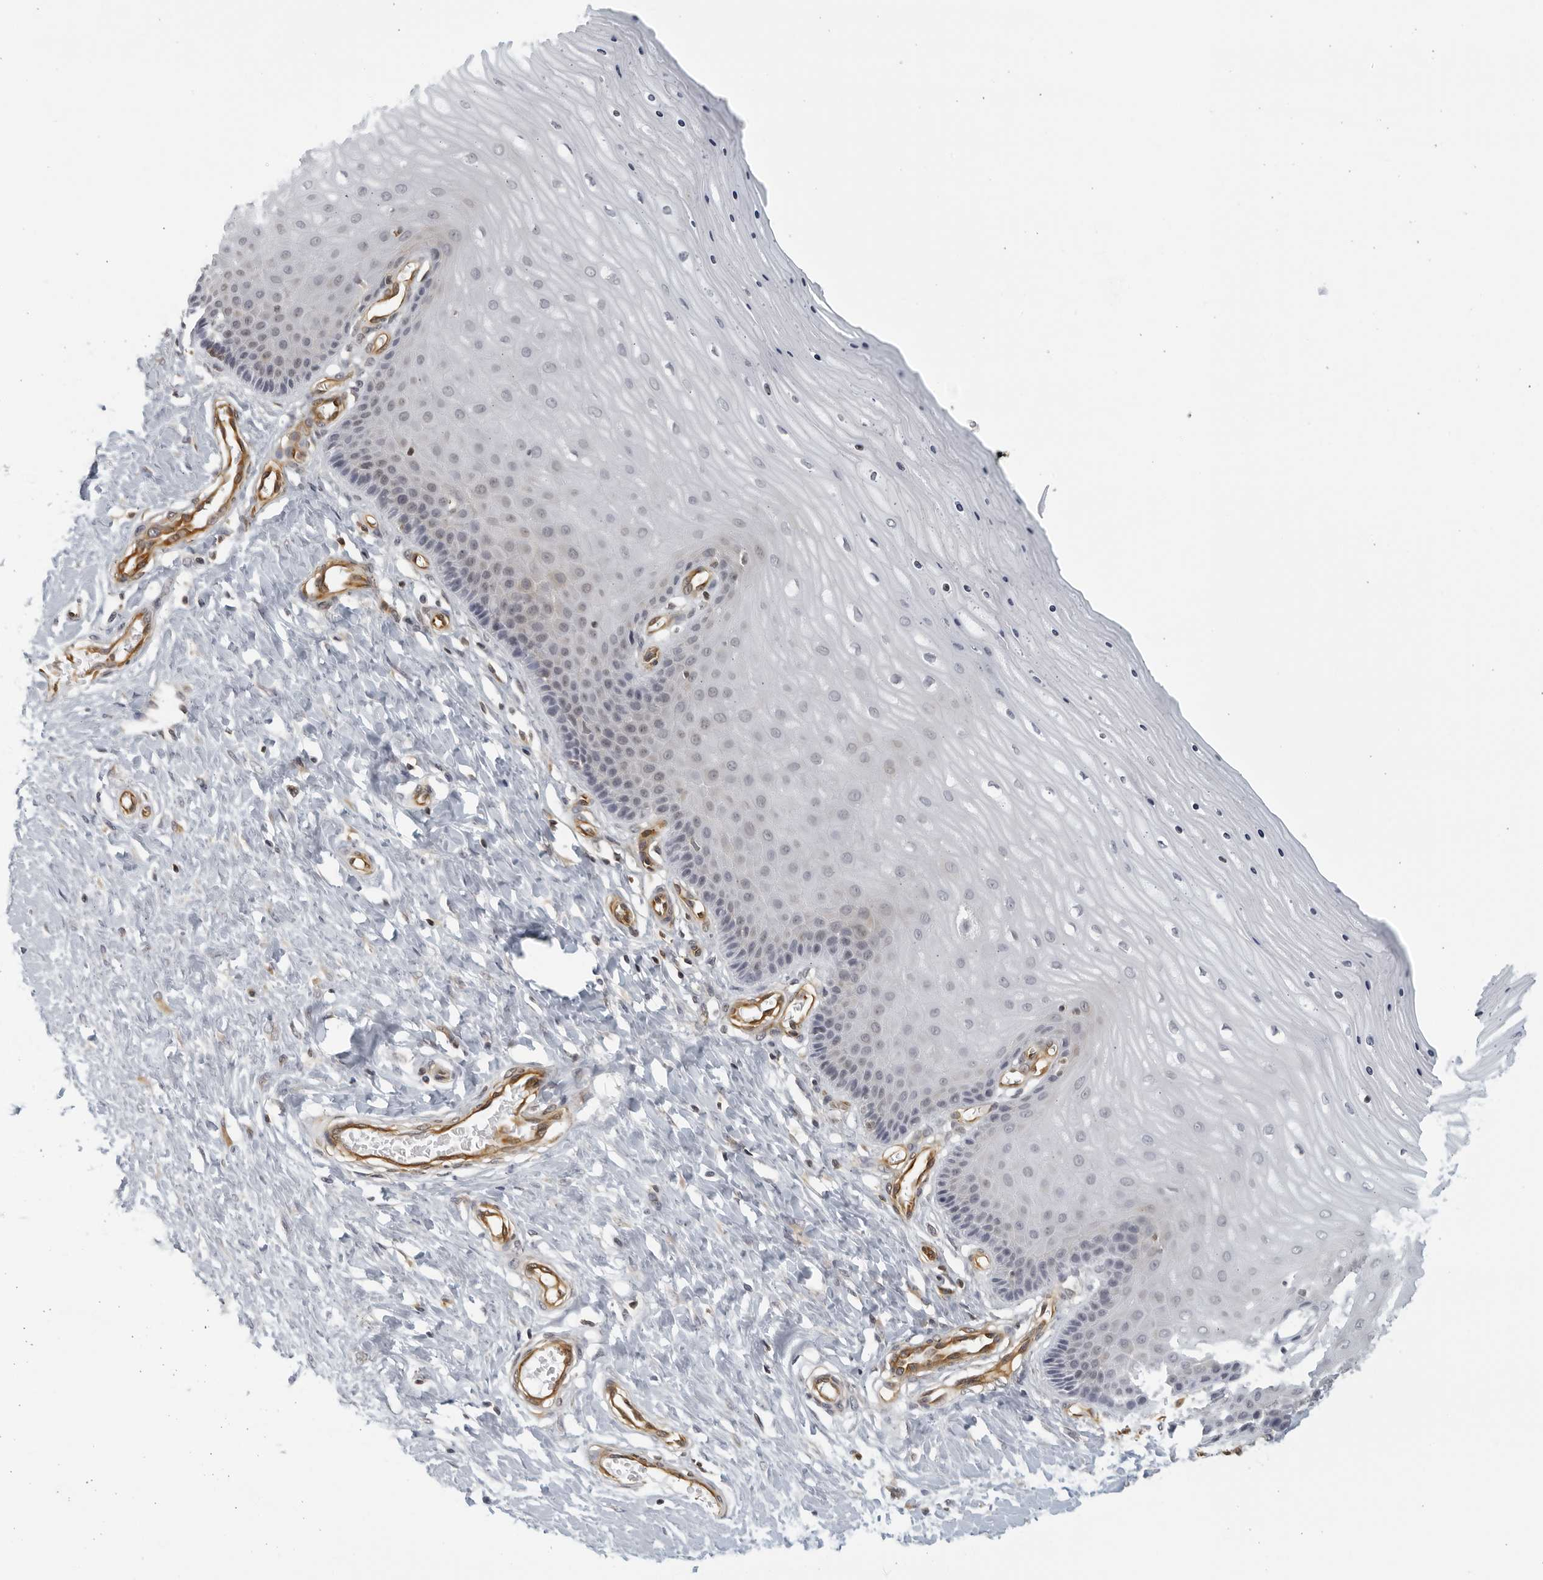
{"staining": {"intensity": "weak", "quantity": "<25%", "location": "cytoplasmic/membranous"}, "tissue": "cervix", "cell_type": "Glandular cells", "image_type": "normal", "snomed": [{"axis": "morphology", "description": "Normal tissue, NOS"}, {"axis": "topography", "description": "Cervix"}], "caption": "This photomicrograph is of benign cervix stained with immunohistochemistry (IHC) to label a protein in brown with the nuclei are counter-stained blue. There is no staining in glandular cells.", "gene": "SERTAD4", "patient": {"sex": "female", "age": 55}}